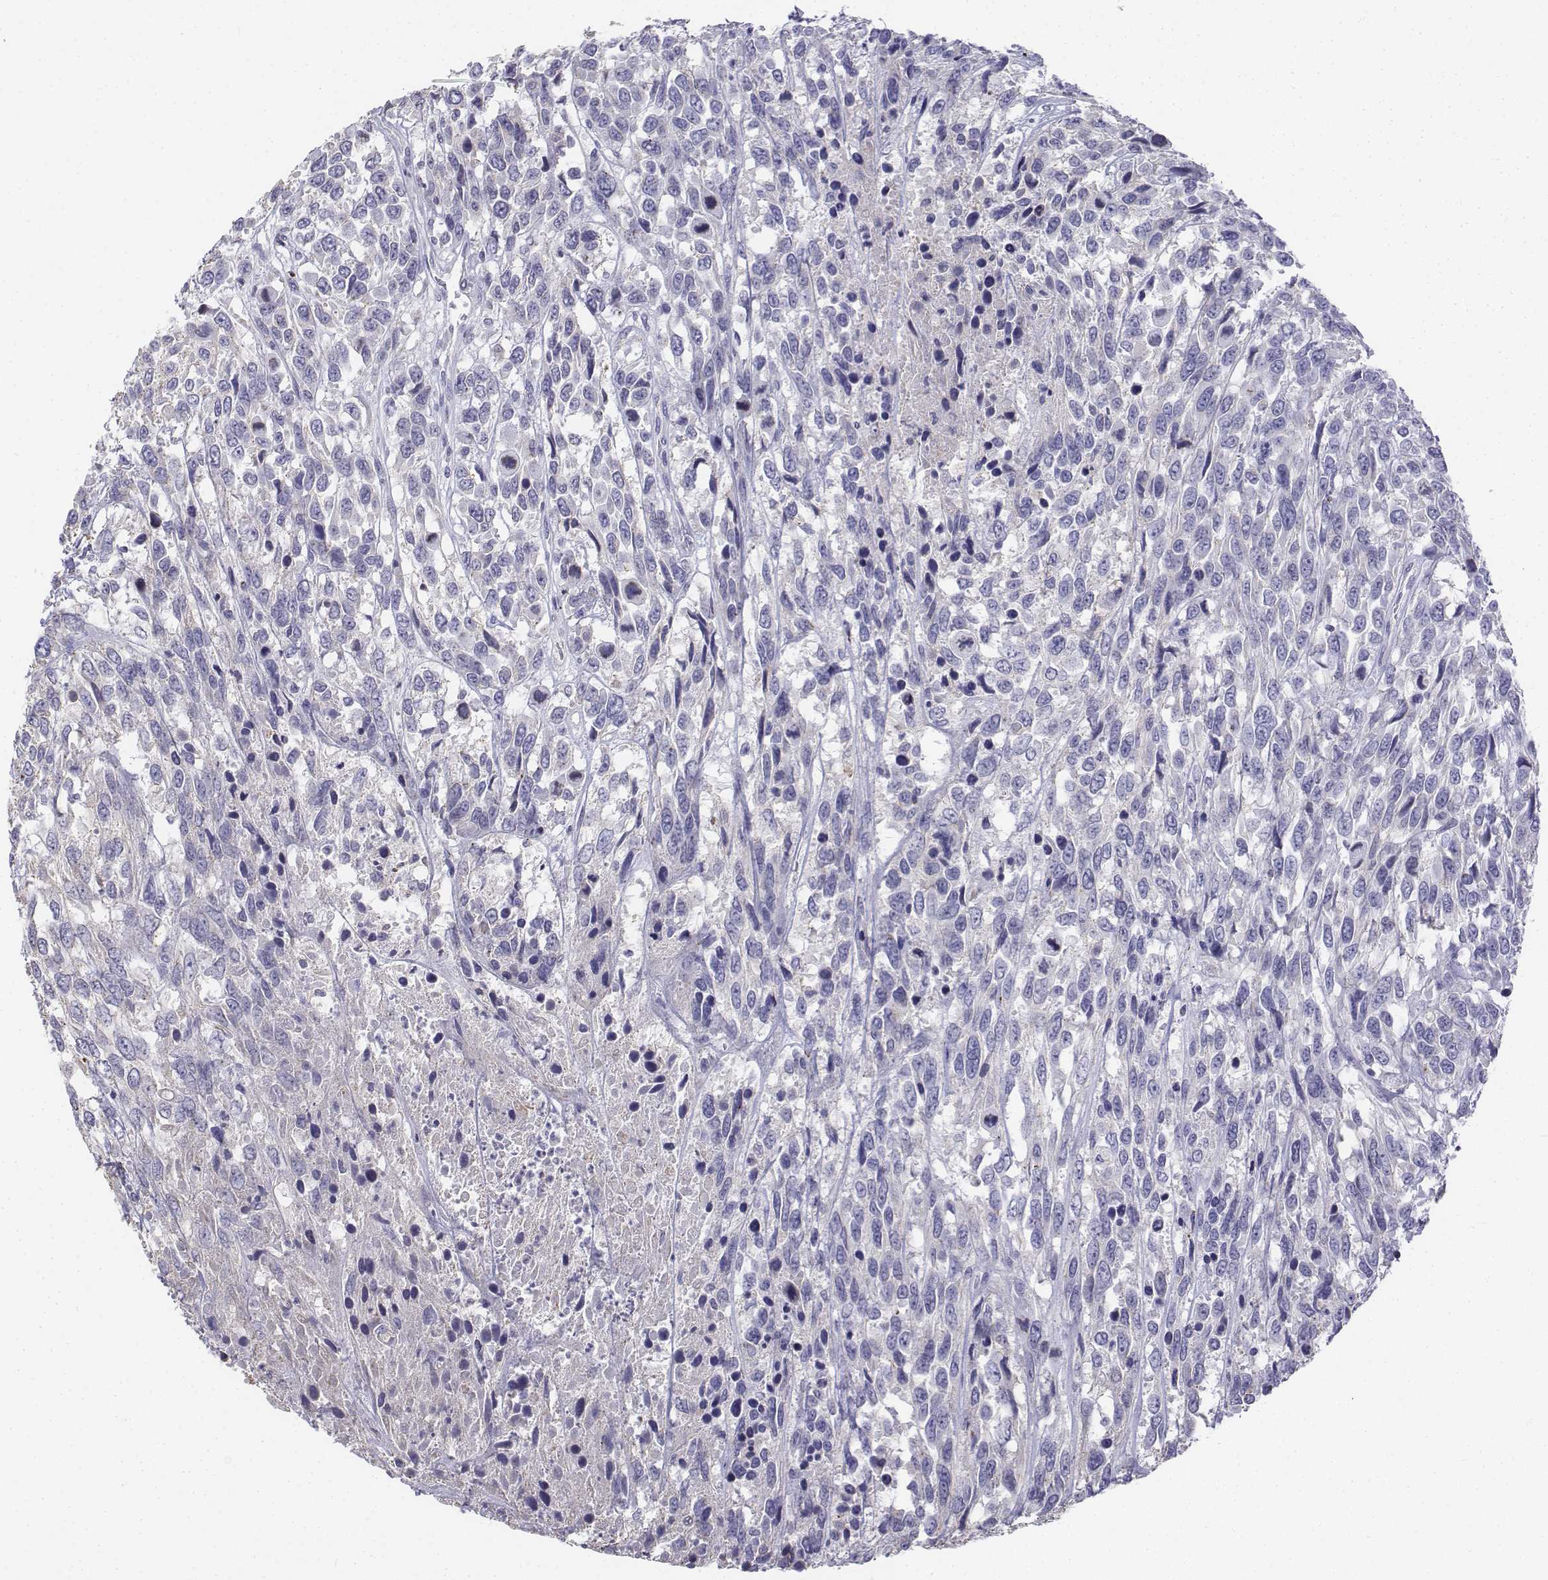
{"staining": {"intensity": "negative", "quantity": "none", "location": "none"}, "tissue": "urothelial cancer", "cell_type": "Tumor cells", "image_type": "cancer", "snomed": [{"axis": "morphology", "description": "Urothelial carcinoma, High grade"}, {"axis": "topography", "description": "Urinary bladder"}], "caption": "This is an IHC image of human urothelial cancer. There is no positivity in tumor cells.", "gene": "LGSN", "patient": {"sex": "female", "age": 70}}